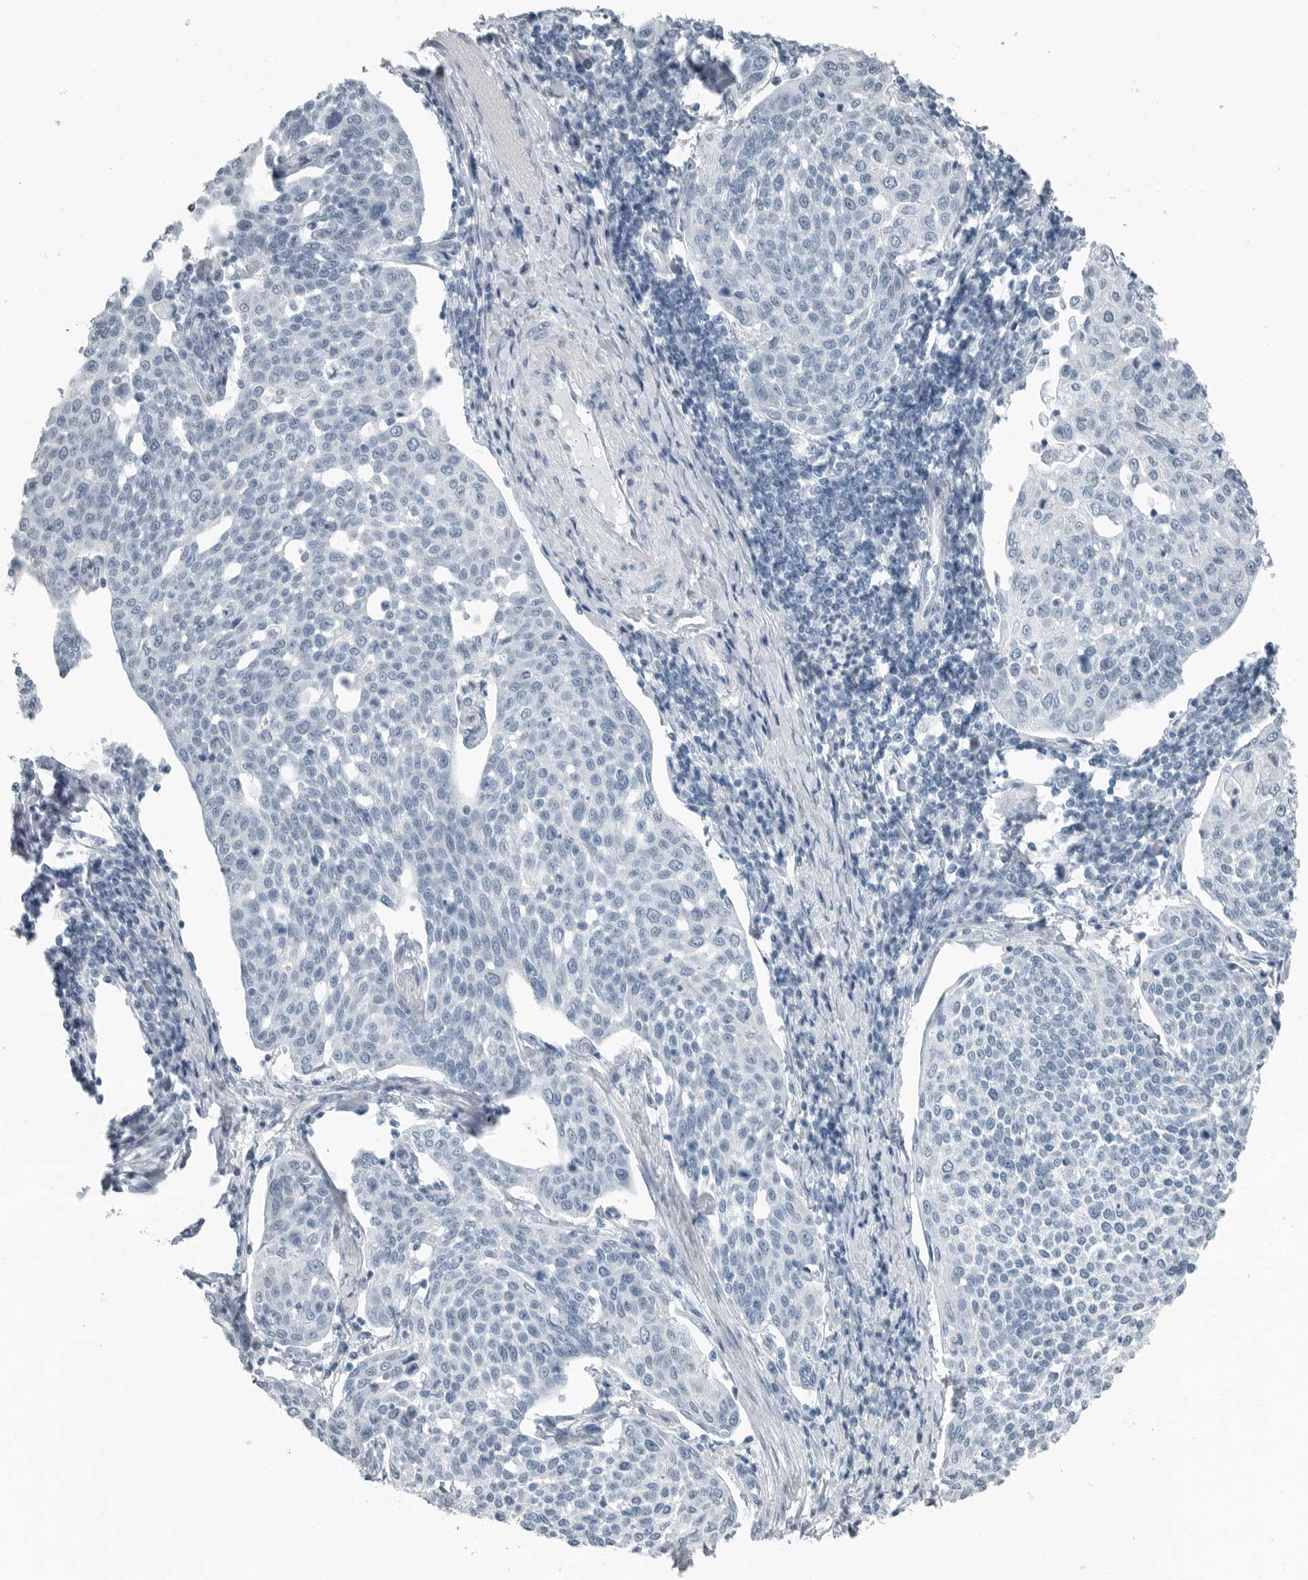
{"staining": {"intensity": "negative", "quantity": "none", "location": "none"}, "tissue": "cervical cancer", "cell_type": "Tumor cells", "image_type": "cancer", "snomed": [{"axis": "morphology", "description": "Squamous cell carcinoma, NOS"}, {"axis": "topography", "description": "Cervix"}], "caption": "Human squamous cell carcinoma (cervical) stained for a protein using immunohistochemistry reveals no staining in tumor cells.", "gene": "FABP6", "patient": {"sex": "female", "age": 34}}